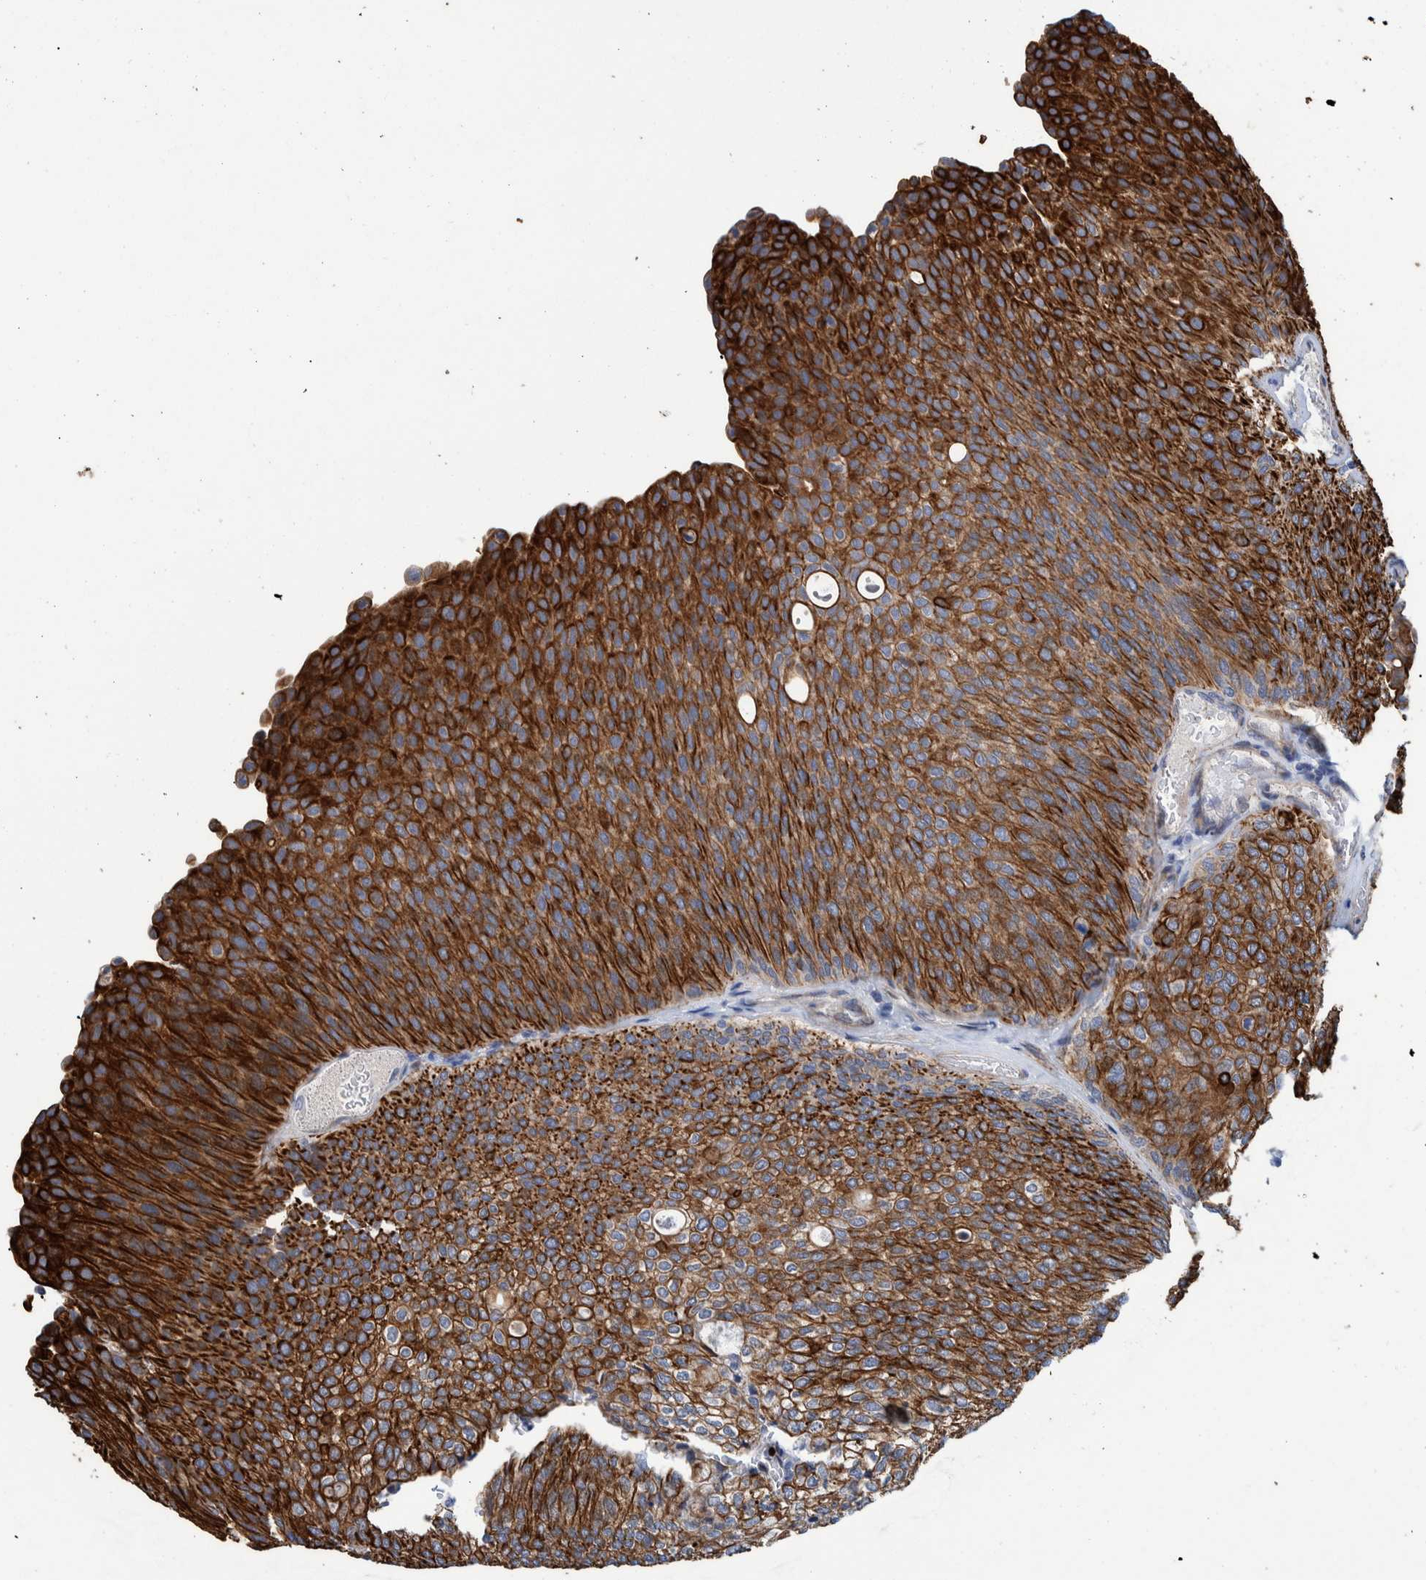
{"staining": {"intensity": "strong", "quantity": "25%-75%", "location": "cytoplasmic/membranous"}, "tissue": "urothelial cancer", "cell_type": "Tumor cells", "image_type": "cancer", "snomed": [{"axis": "morphology", "description": "Urothelial carcinoma, Low grade"}, {"axis": "topography", "description": "Urinary bladder"}], "caption": "Immunohistochemical staining of low-grade urothelial carcinoma exhibits strong cytoplasmic/membranous protein expression in about 25%-75% of tumor cells.", "gene": "MKS1", "patient": {"sex": "female", "age": 79}}